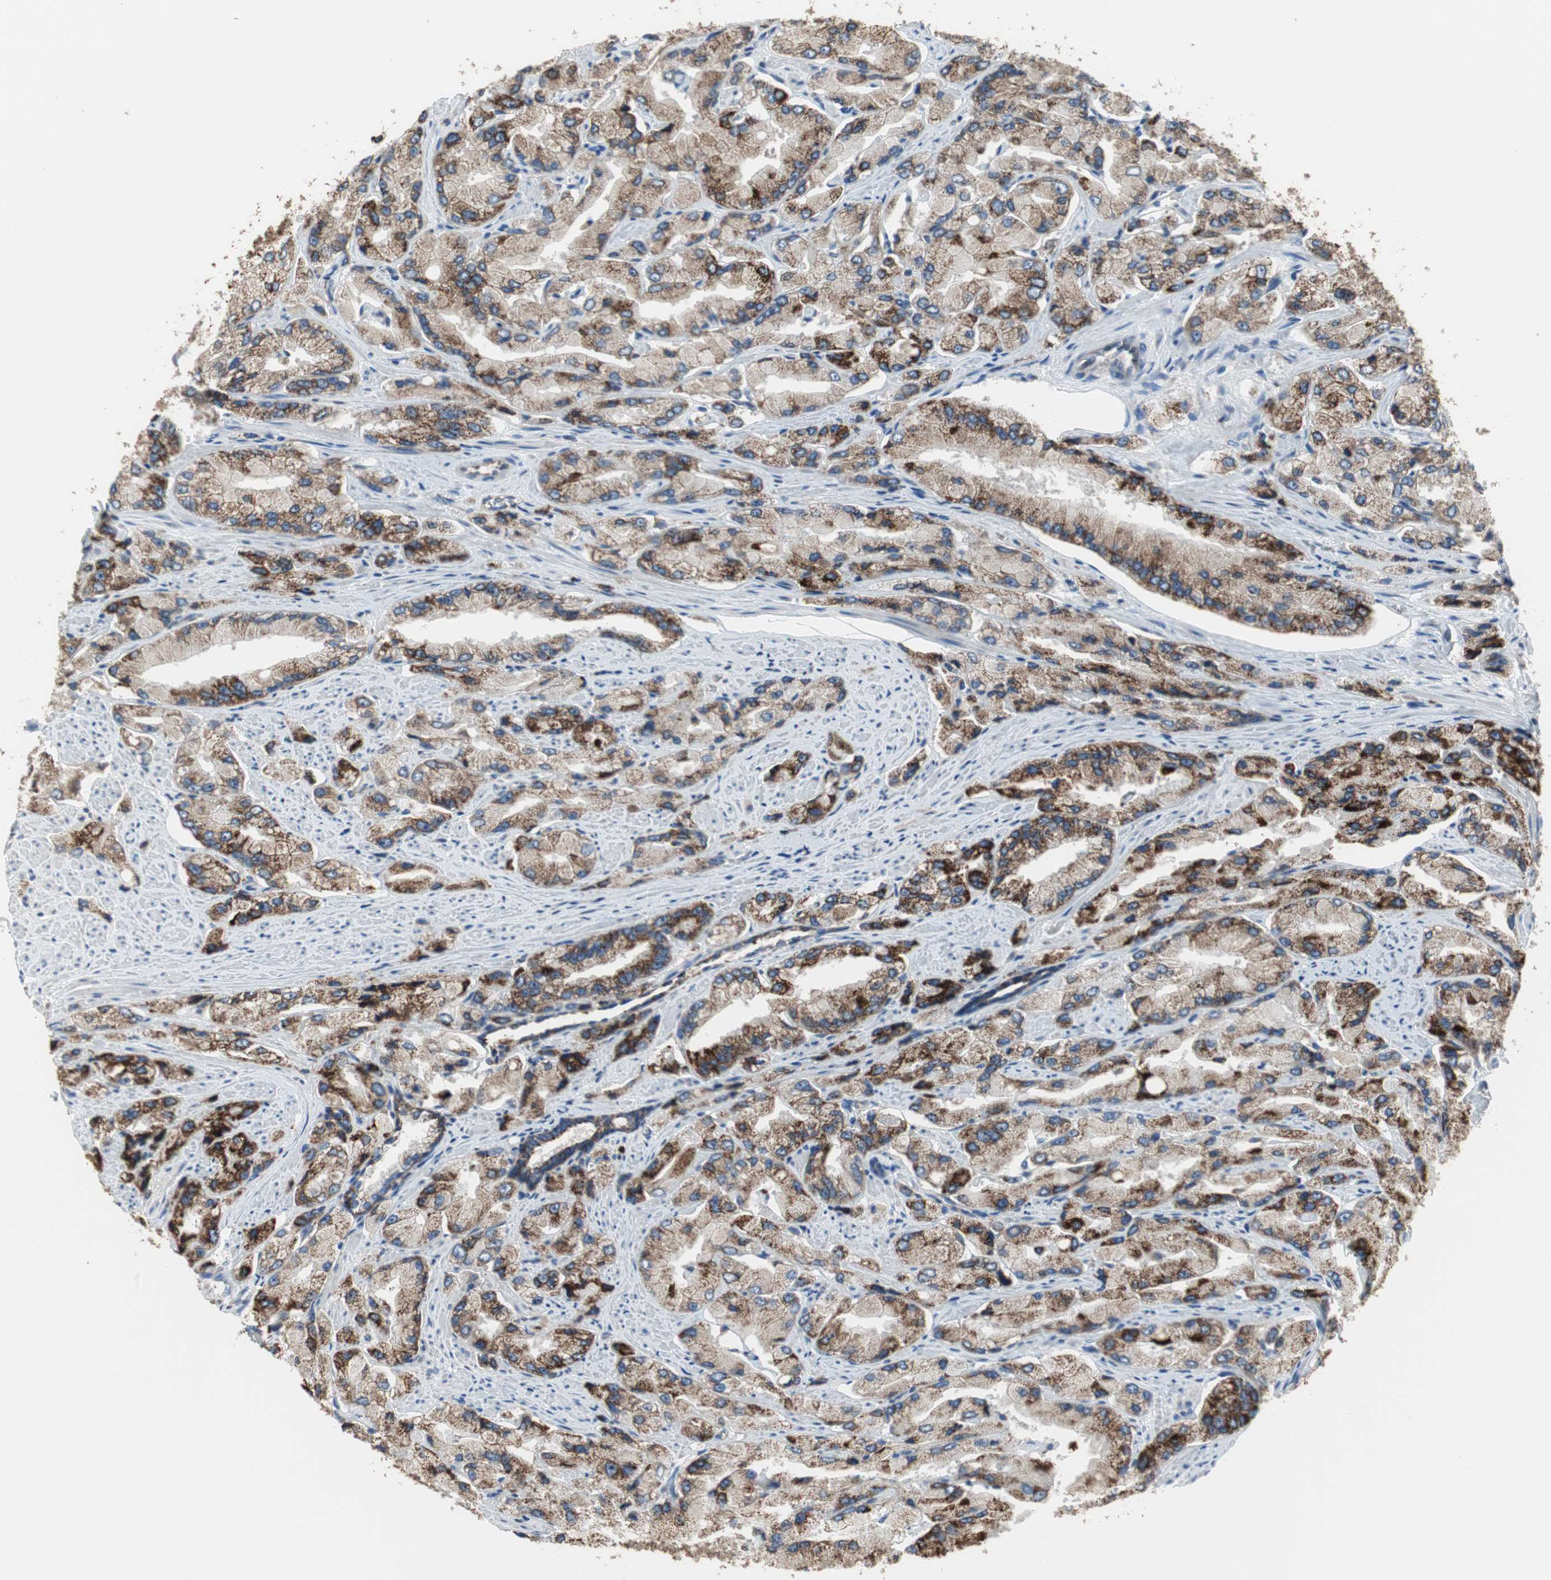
{"staining": {"intensity": "strong", "quantity": ">75%", "location": "cytoplasmic/membranous"}, "tissue": "prostate cancer", "cell_type": "Tumor cells", "image_type": "cancer", "snomed": [{"axis": "morphology", "description": "Adenocarcinoma, High grade"}, {"axis": "topography", "description": "Prostate"}], "caption": "This micrograph displays IHC staining of prostate cancer, with high strong cytoplasmic/membranous positivity in about >75% of tumor cells.", "gene": "TST", "patient": {"sex": "male", "age": 58}}